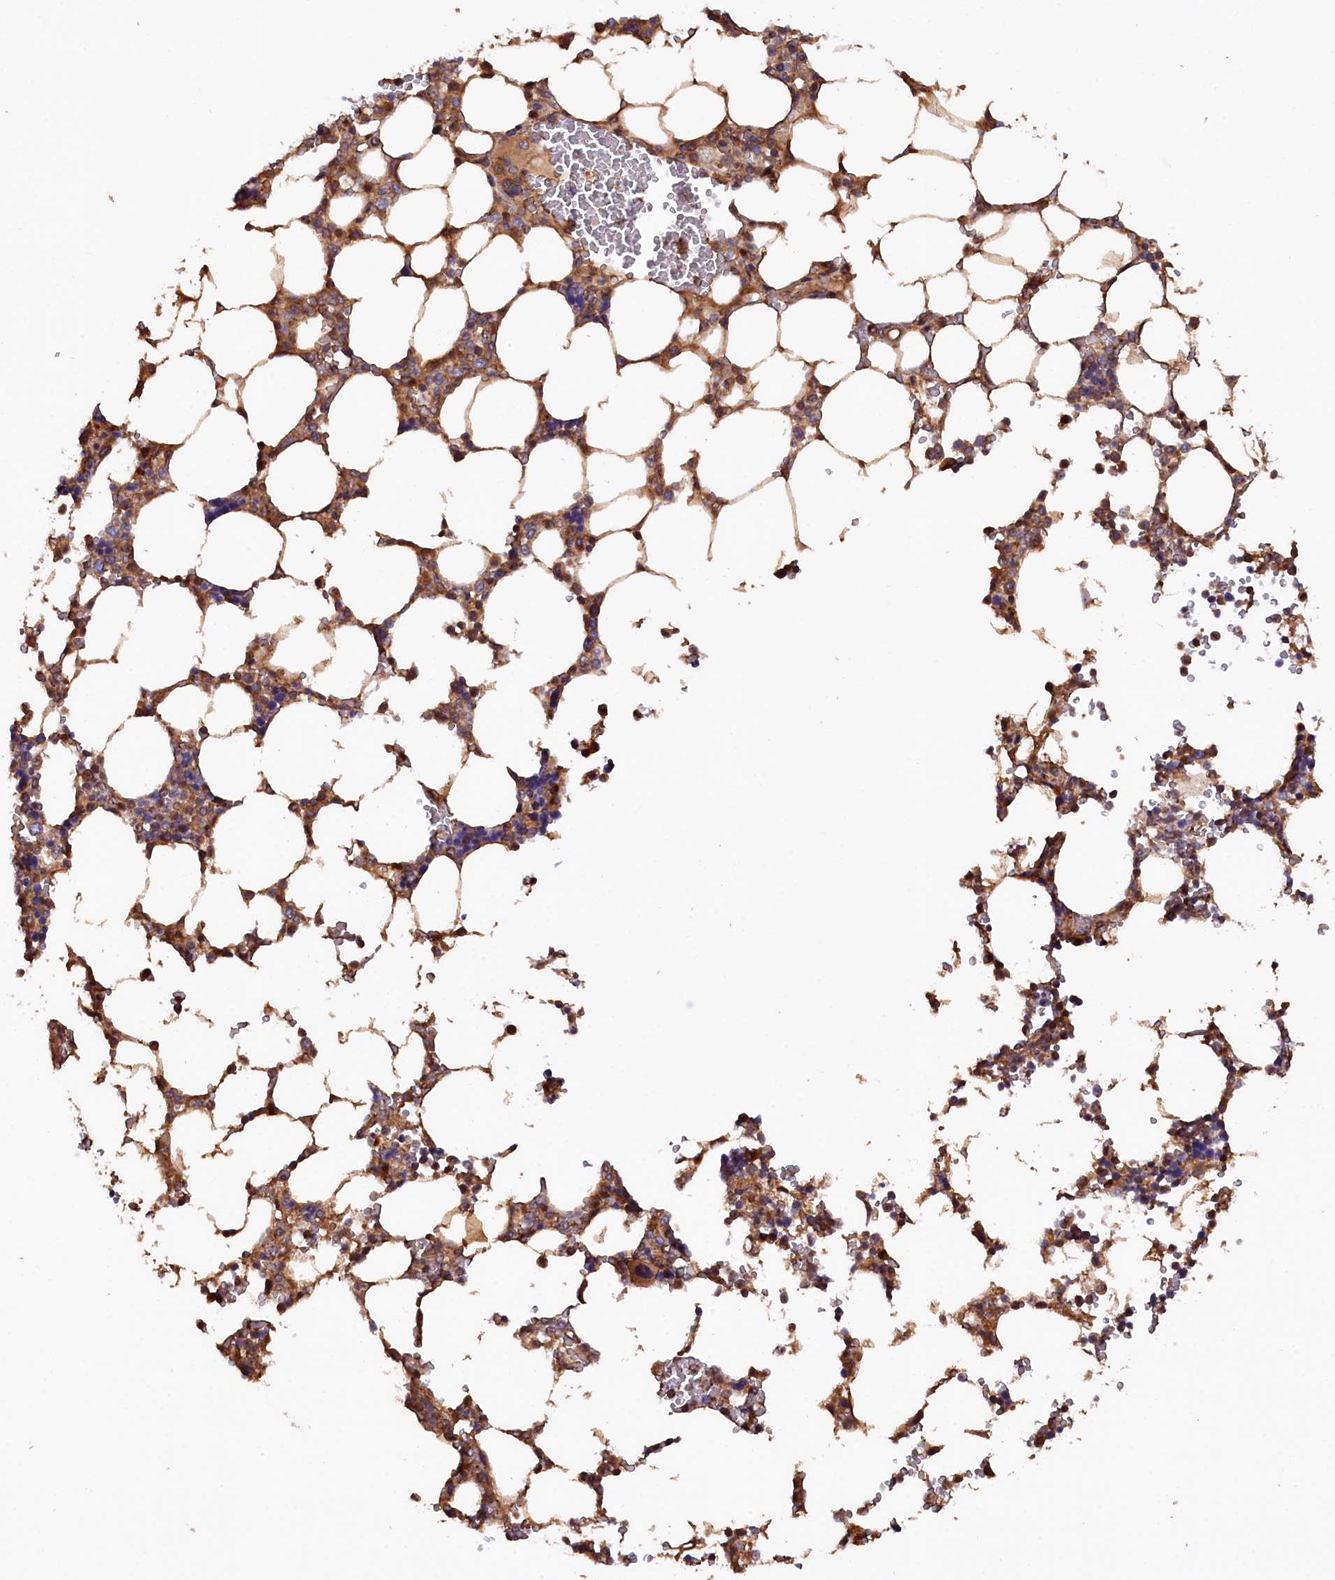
{"staining": {"intensity": "moderate", "quantity": "25%-75%", "location": "cytoplasmic/membranous"}, "tissue": "bone marrow", "cell_type": "Hematopoietic cells", "image_type": "normal", "snomed": [{"axis": "morphology", "description": "Normal tissue, NOS"}, {"axis": "topography", "description": "Bone marrow"}], "caption": "An immunohistochemistry image of benign tissue is shown. Protein staining in brown labels moderate cytoplasmic/membranous positivity in bone marrow within hematopoietic cells. Using DAB (brown) and hematoxylin (blue) stains, captured at high magnification using brightfield microscopy.", "gene": "KLC2", "patient": {"sex": "male", "age": 64}}